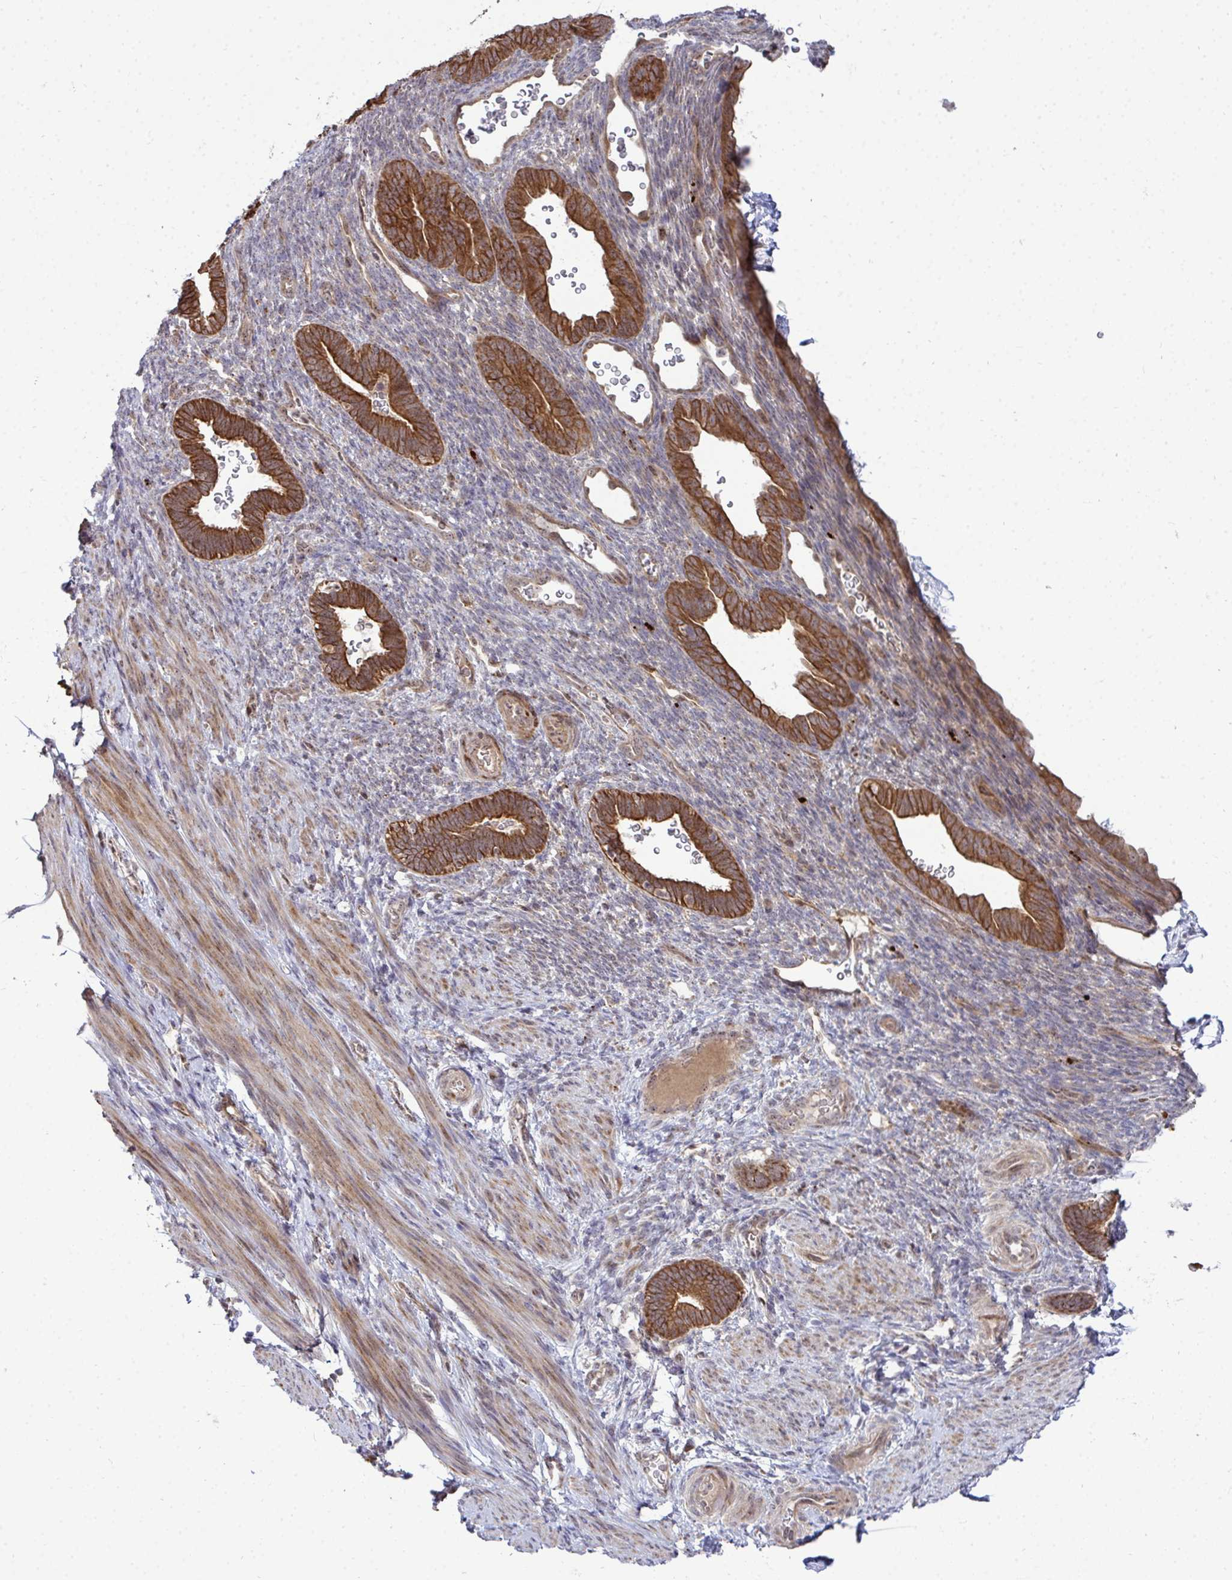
{"staining": {"intensity": "negative", "quantity": "none", "location": "none"}, "tissue": "endometrium", "cell_type": "Cells in endometrial stroma", "image_type": "normal", "snomed": [{"axis": "morphology", "description": "Normal tissue, NOS"}, {"axis": "topography", "description": "Endometrium"}], "caption": "Human endometrium stained for a protein using immunohistochemistry demonstrates no positivity in cells in endometrial stroma.", "gene": "TRIM44", "patient": {"sex": "female", "age": 34}}